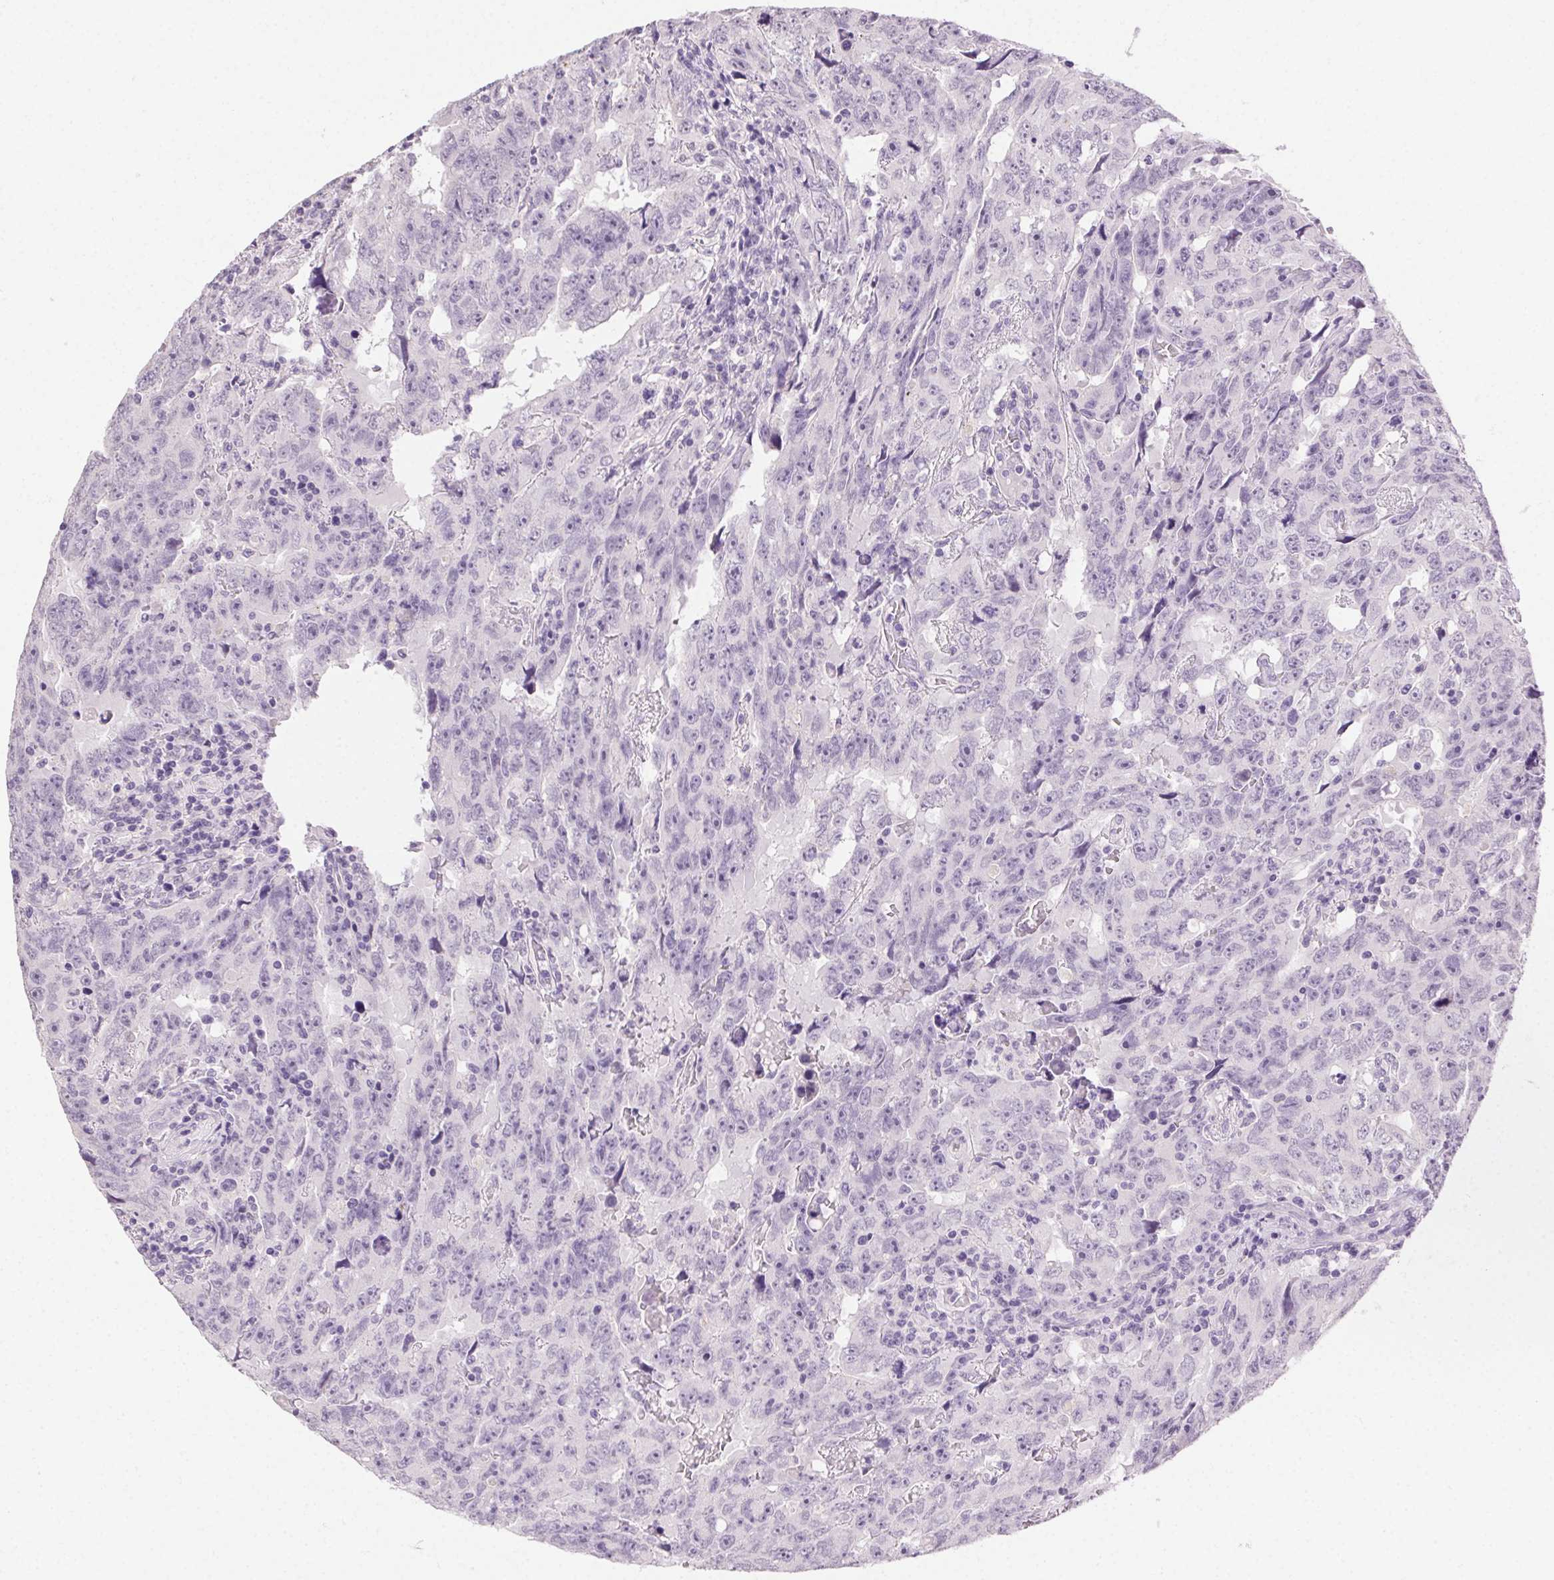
{"staining": {"intensity": "negative", "quantity": "none", "location": "none"}, "tissue": "testis cancer", "cell_type": "Tumor cells", "image_type": "cancer", "snomed": [{"axis": "morphology", "description": "Carcinoma, Embryonal, NOS"}, {"axis": "topography", "description": "Testis"}], "caption": "Immunohistochemical staining of testis cancer (embryonal carcinoma) exhibits no significant staining in tumor cells. (DAB (3,3'-diaminobenzidine) immunohistochemistry, high magnification).", "gene": "CLDN10", "patient": {"sex": "male", "age": 24}}